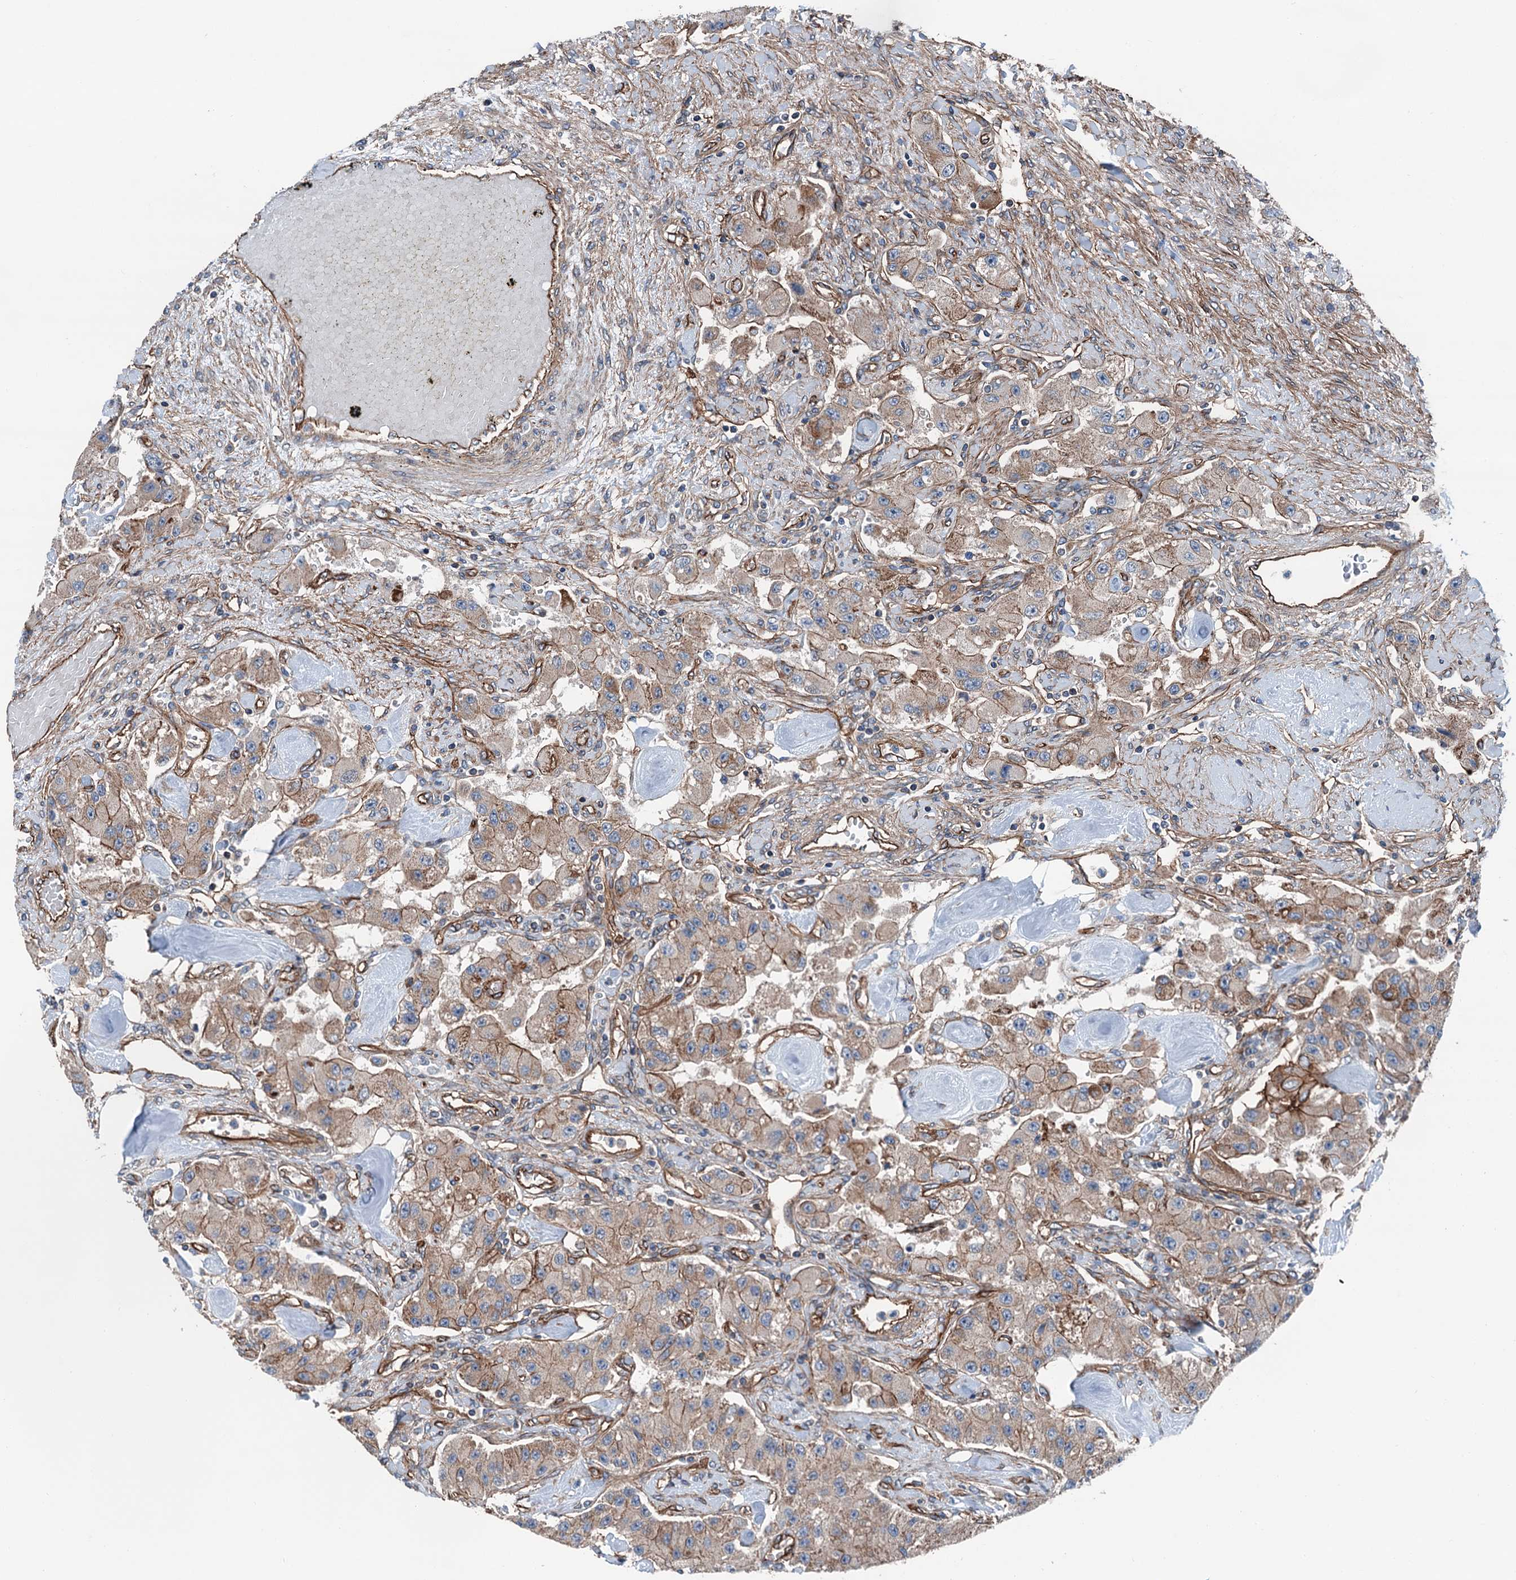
{"staining": {"intensity": "weak", "quantity": ">75%", "location": "cytoplasmic/membranous"}, "tissue": "carcinoid", "cell_type": "Tumor cells", "image_type": "cancer", "snomed": [{"axis": "morphology", "description": "Carcinoid, malignant, NOS"}, {"axis": "topography", "description": "Pancreas"}], "caption": "An IHC micrograph of tumor tissue is shown. Protein staining in brown highlights weak cytoplasmic/membranous positivity in carcinoid (malignant) within tumor cells.", "gene": "NMRAL1", "patient": {"sex": "male", "age": 41}}